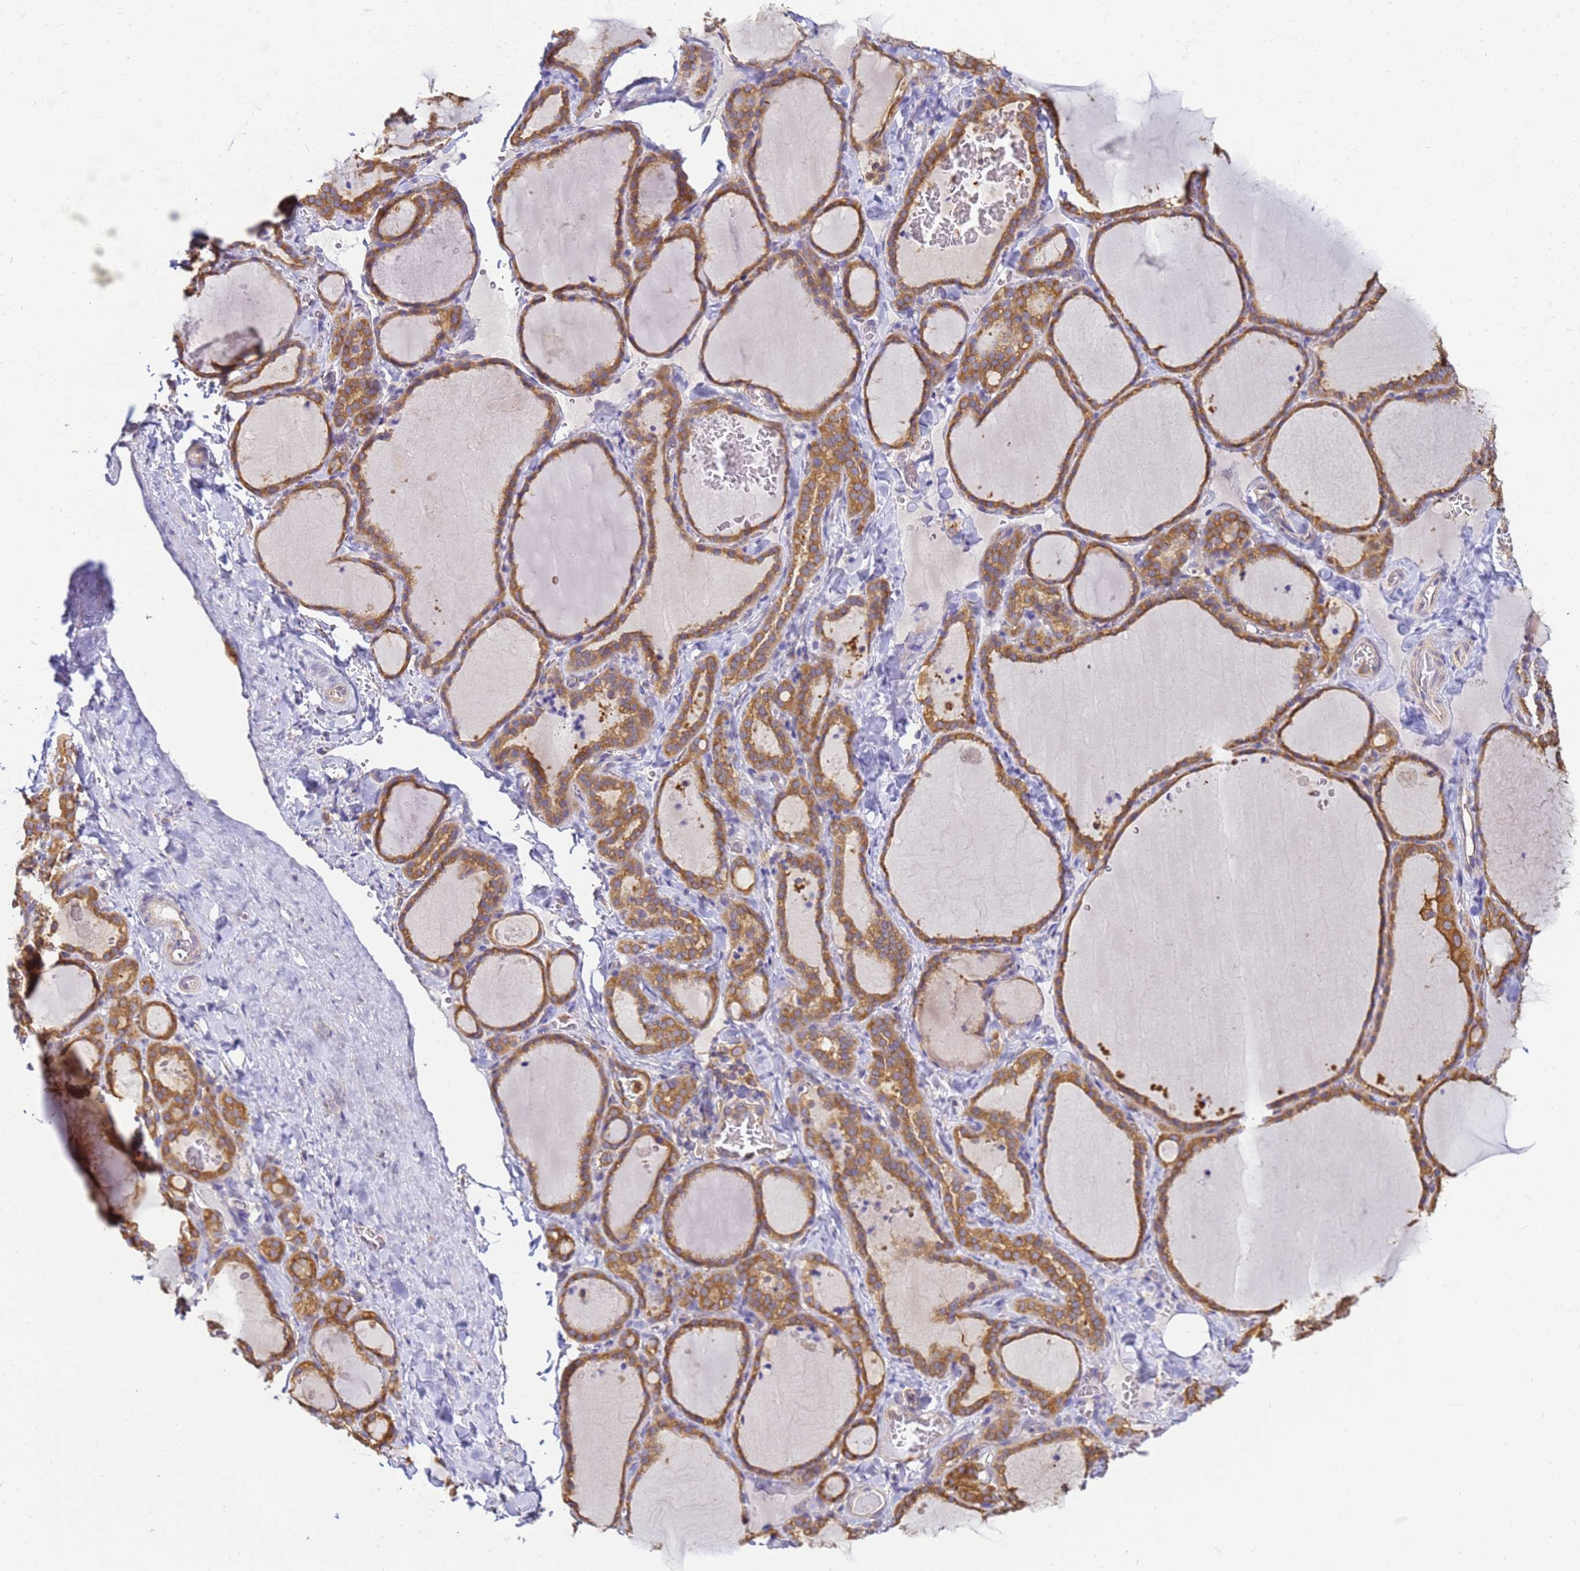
{"staining": {"intensity": "moderate", "quantity": ">75%", "location": "cytoplasmic/membranous"}, "tissue": "thyroid gland", "cell_type": "Glandular cells", "image_type": "normal", "snomed": [{"axis": "morphology", "description": "Normal tissue, NOS"}, {"axis": "topography", "description": "Thyroid gland"}], "caption": "Brown immunohistochemical staining in normal thyroid gland exhibits moderate cytoplasmic/membranous staining in approximately >75% of glandular cells. The staining was performed using DAB (3,3'-diaminobenzidine) to visualize the protein expression in brown, while the nuclei were stained in blue with hematoxylin (Magnification: 20x).", "gene": "NARS1", "patient": {"sex": "female", "age": 22}}